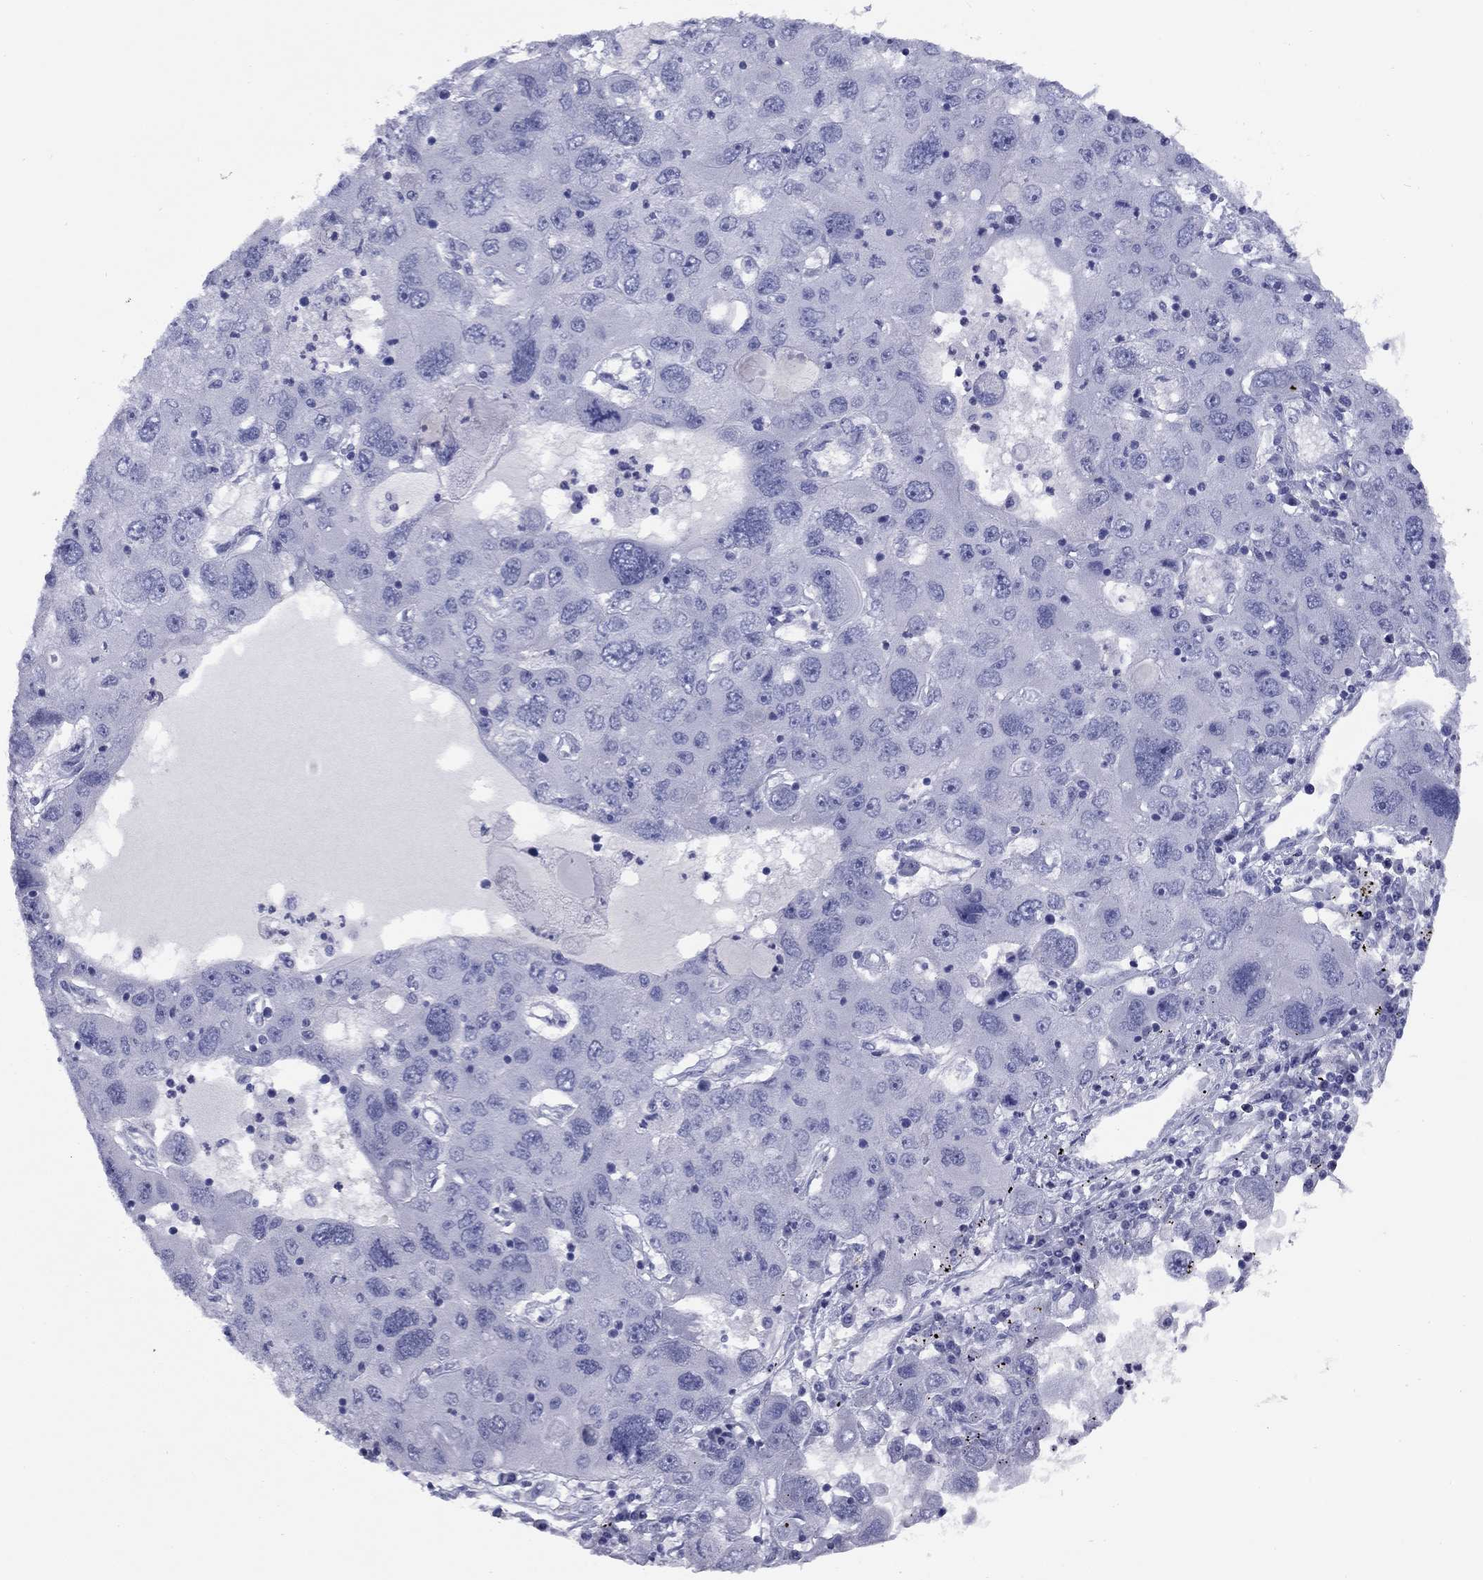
{"staining": {"intensity": "negative", "quantity": "none", "location": "none"}, "tissue": "stomach cancer", "cell_type": "Tumor cells", "image_type": "cancer", "snomed": [{"axis": "morphology", "description": "Adenocarcinoma, NOS"}, {"axis": "topography", "description": "Stomach"}], "caption": "Immunohistochemistry micrograph of neoplastic tissue: stomach cancer (adenocarcinoma) stained with DAB (3,3'-diaminobenzidine) exhibits no significant protein expression in tumor cells.", "gene": "NPPA", "patient": {"sex": "male", "age": 56}}